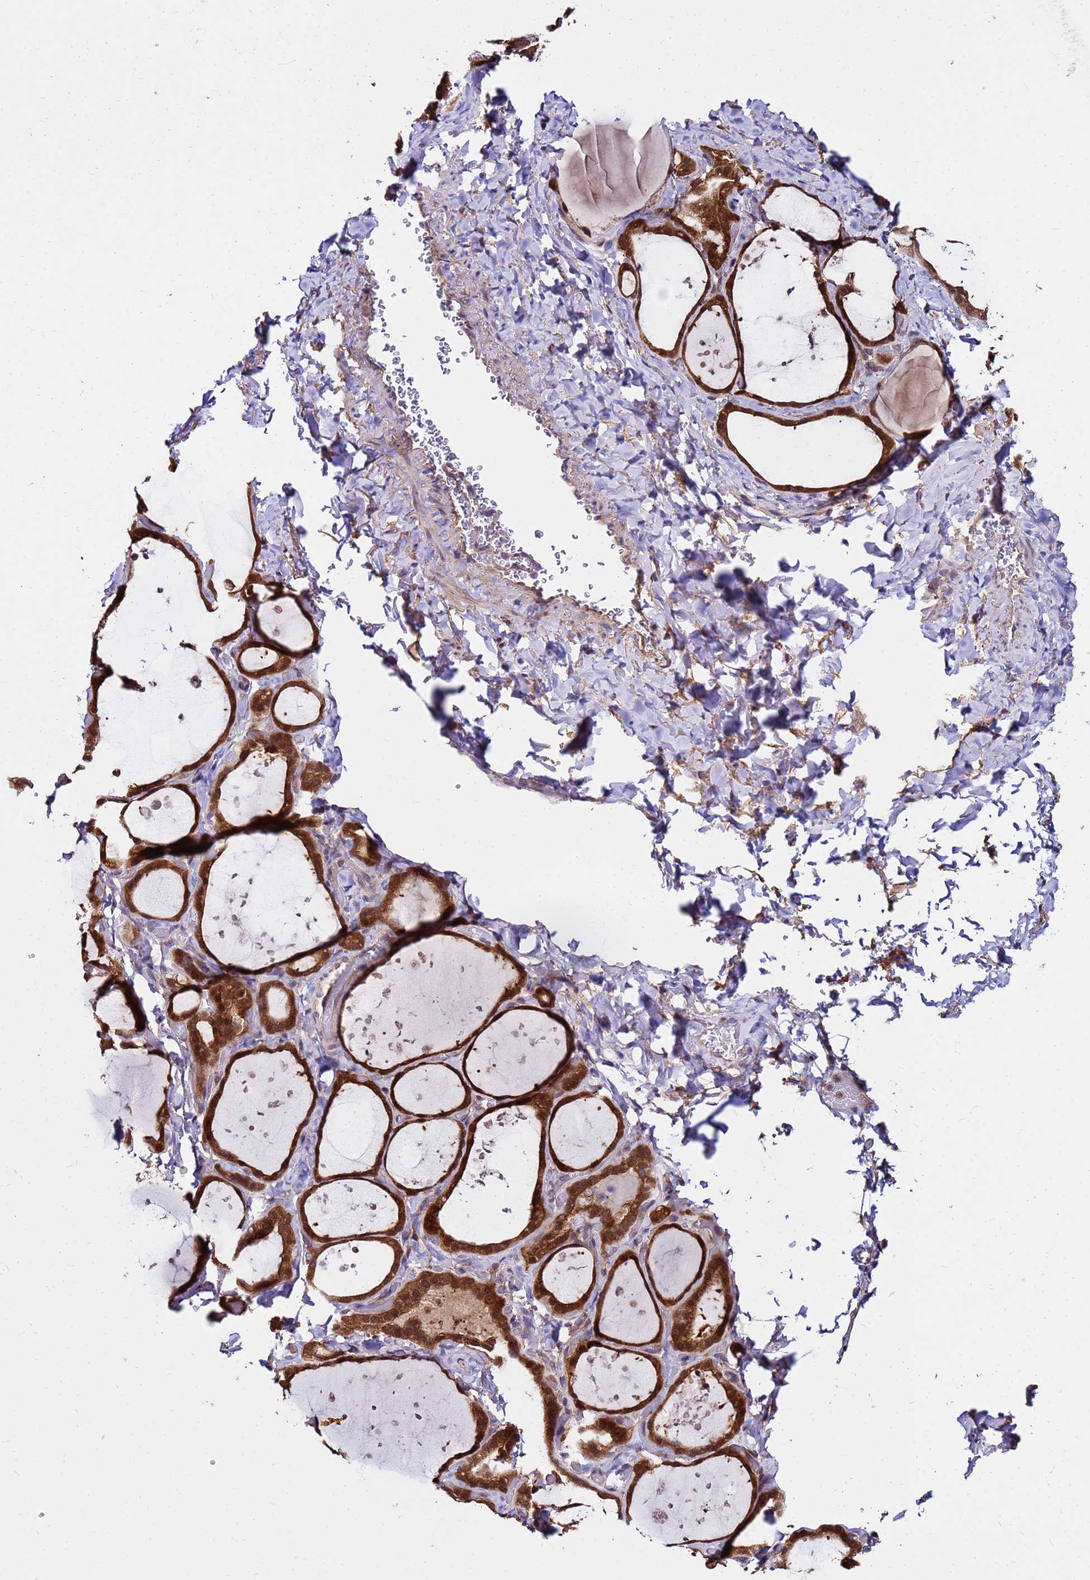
{"staining": {"intensity": "strong", "quantity": ">75%", "location": "cytoplasmic/membranous,nuclear"}, "tissue": "thyroid gland", "cell_type": "Glandular cells", "image_type": "normal", "snomed": [{"axis": "morphology", "description": "Normal tissue, NOS"}, {"axis": "topography", "description": "Thyroid gland"}], "caption": "There is high levels of strong cytoplasmic/membranous,nuclear staining in glandular cells of benign thyroid gland, as demonstrated by immunohistochemical staining (brown color).", "gene": "GET3", "patient": {"sex": "female", "age": 44}}